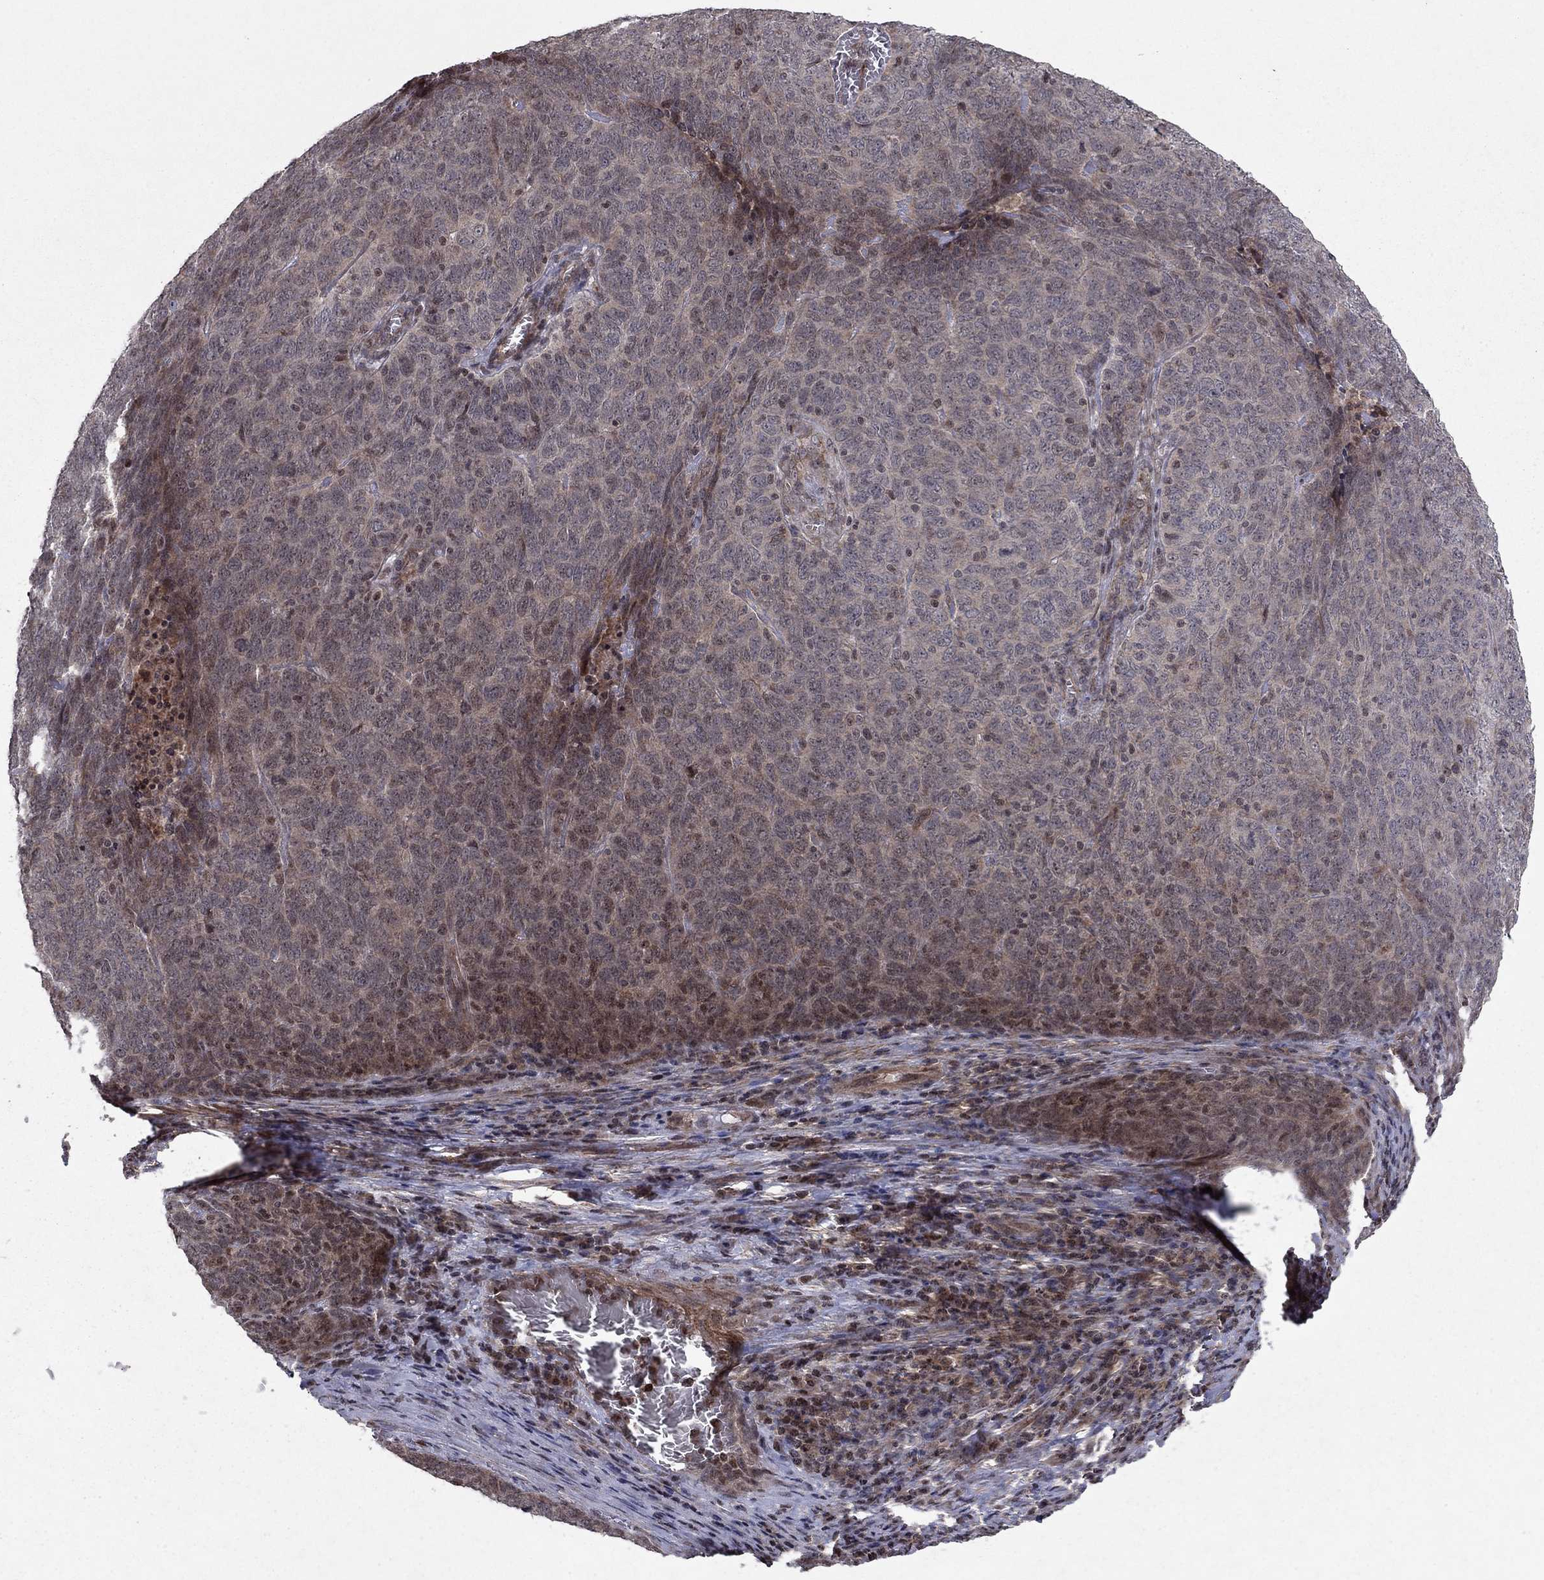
{"staining": {"intensity": "moderate", "quantity": "<25%", "location": "cytoplasmic/membranous"}, "tissue": "skin cancer", "cell_type": "Tumor cells", "image_type": "cancer", "snomed": [{"axis": "morphology", "description": "Squamous cell carcinoma, NOS"}, {"axis": "topography", "description": "Skin"}, {"axis": "topography", "description": "Anal"}], "caption": "Skin cancer tissue reveals moderate cytoplasmic/membranous positivity in about <25% of tumor cells", "gene": "SORBS1", "patient": {"sex": "female", "age": 51}}